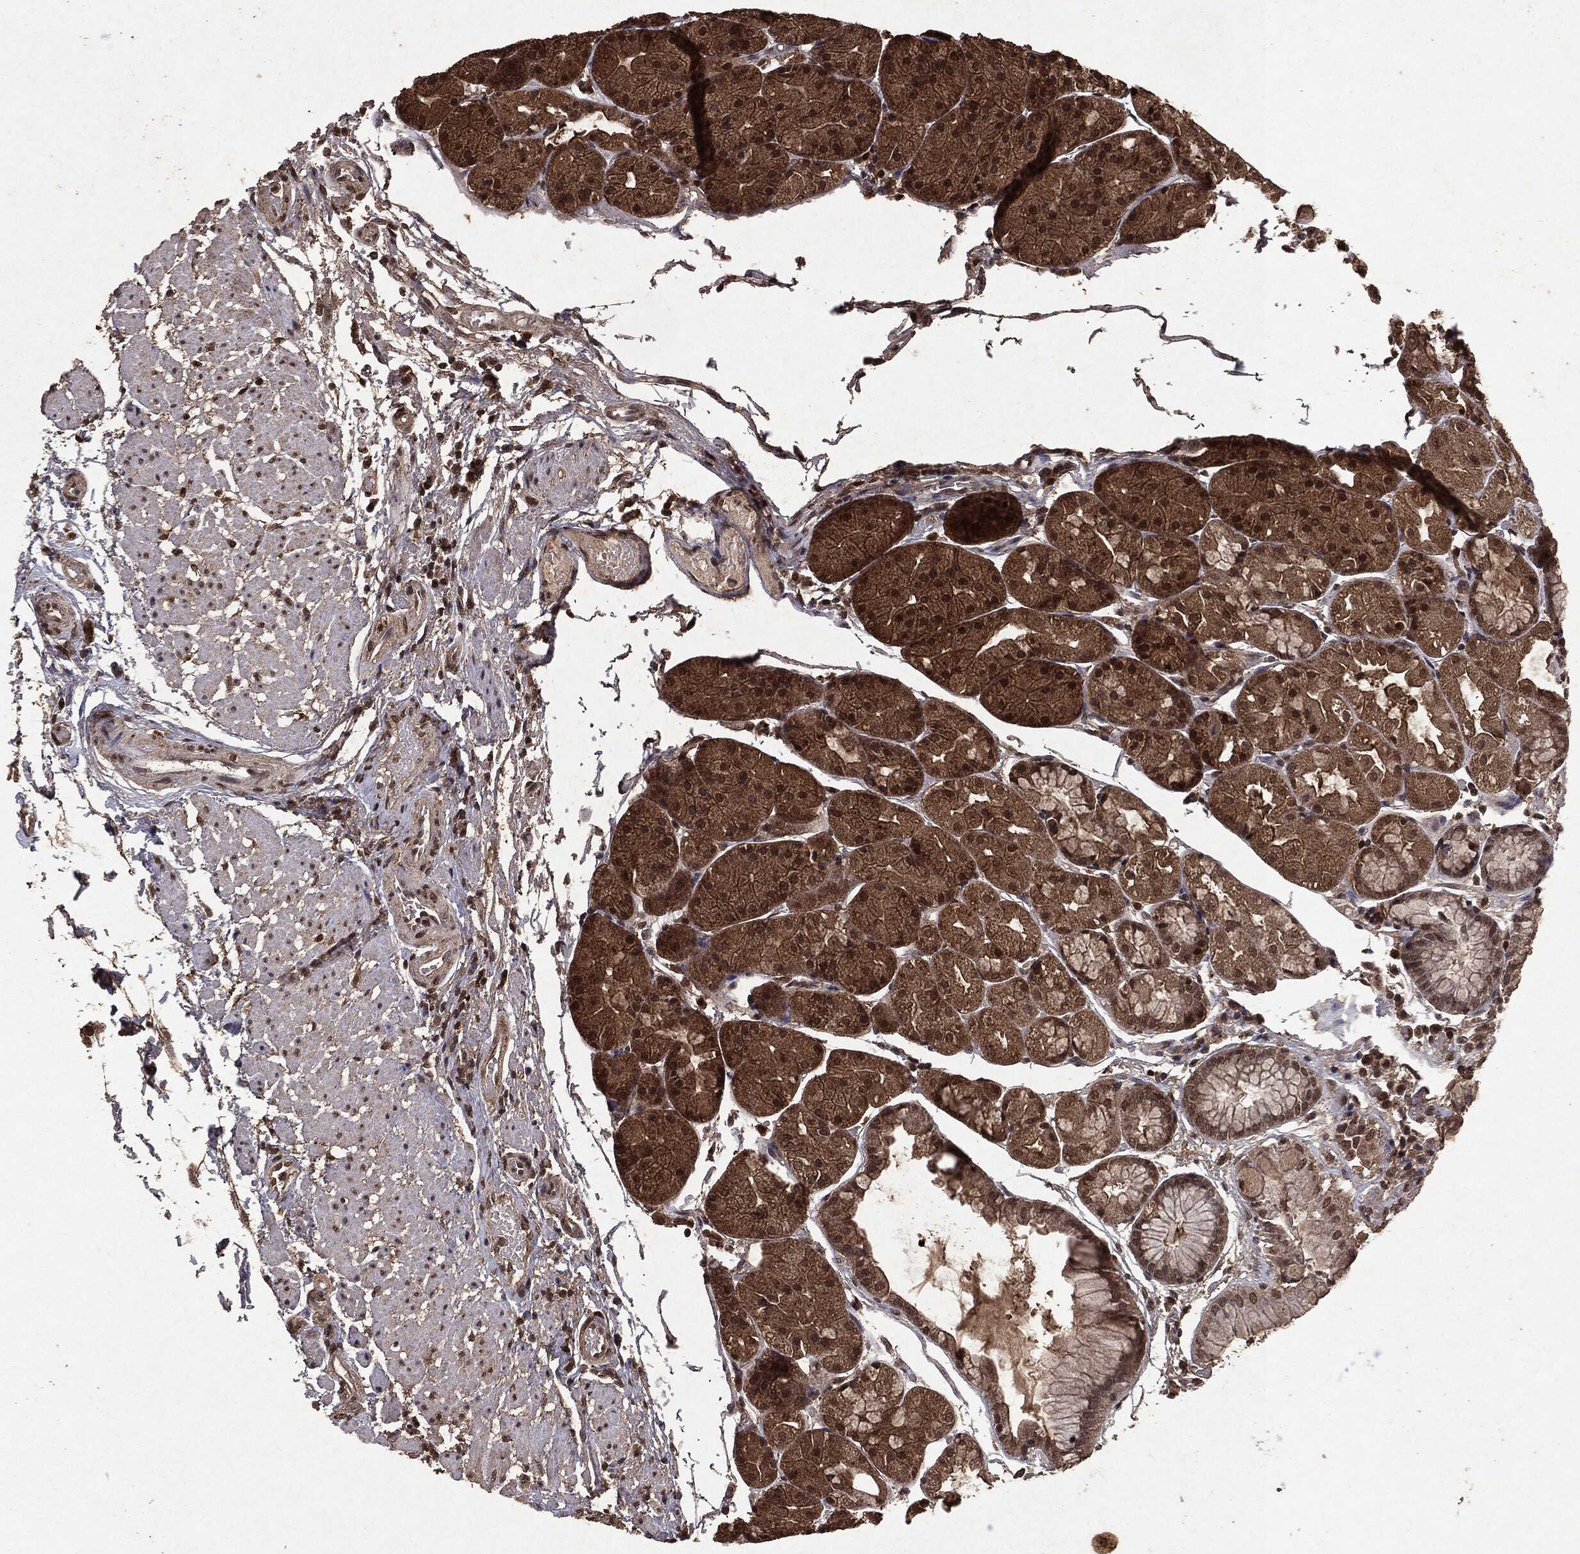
{"staining": {"intensity": "moderate", "quantity": ">75%", "location": "cytoplasmic/membranous,nuclear"}, "tissue": "stomach", "cell_type": "Glandular cells", "image_type": "normal", "snomed": [{"axis": "morphology", "description": "Normal tissue, NOS"}, {"axis": "topography", "description": "Stomach, upper"}], "caption": "This photomicrograph reveals IHC staining of normal human stomach, with medium moderate cytoplasmic/membranous,nuclear expression in approximately >75% of glandular cells.", "gene": "PEBP1", "patient": {"sex": "male", "age": 72}}